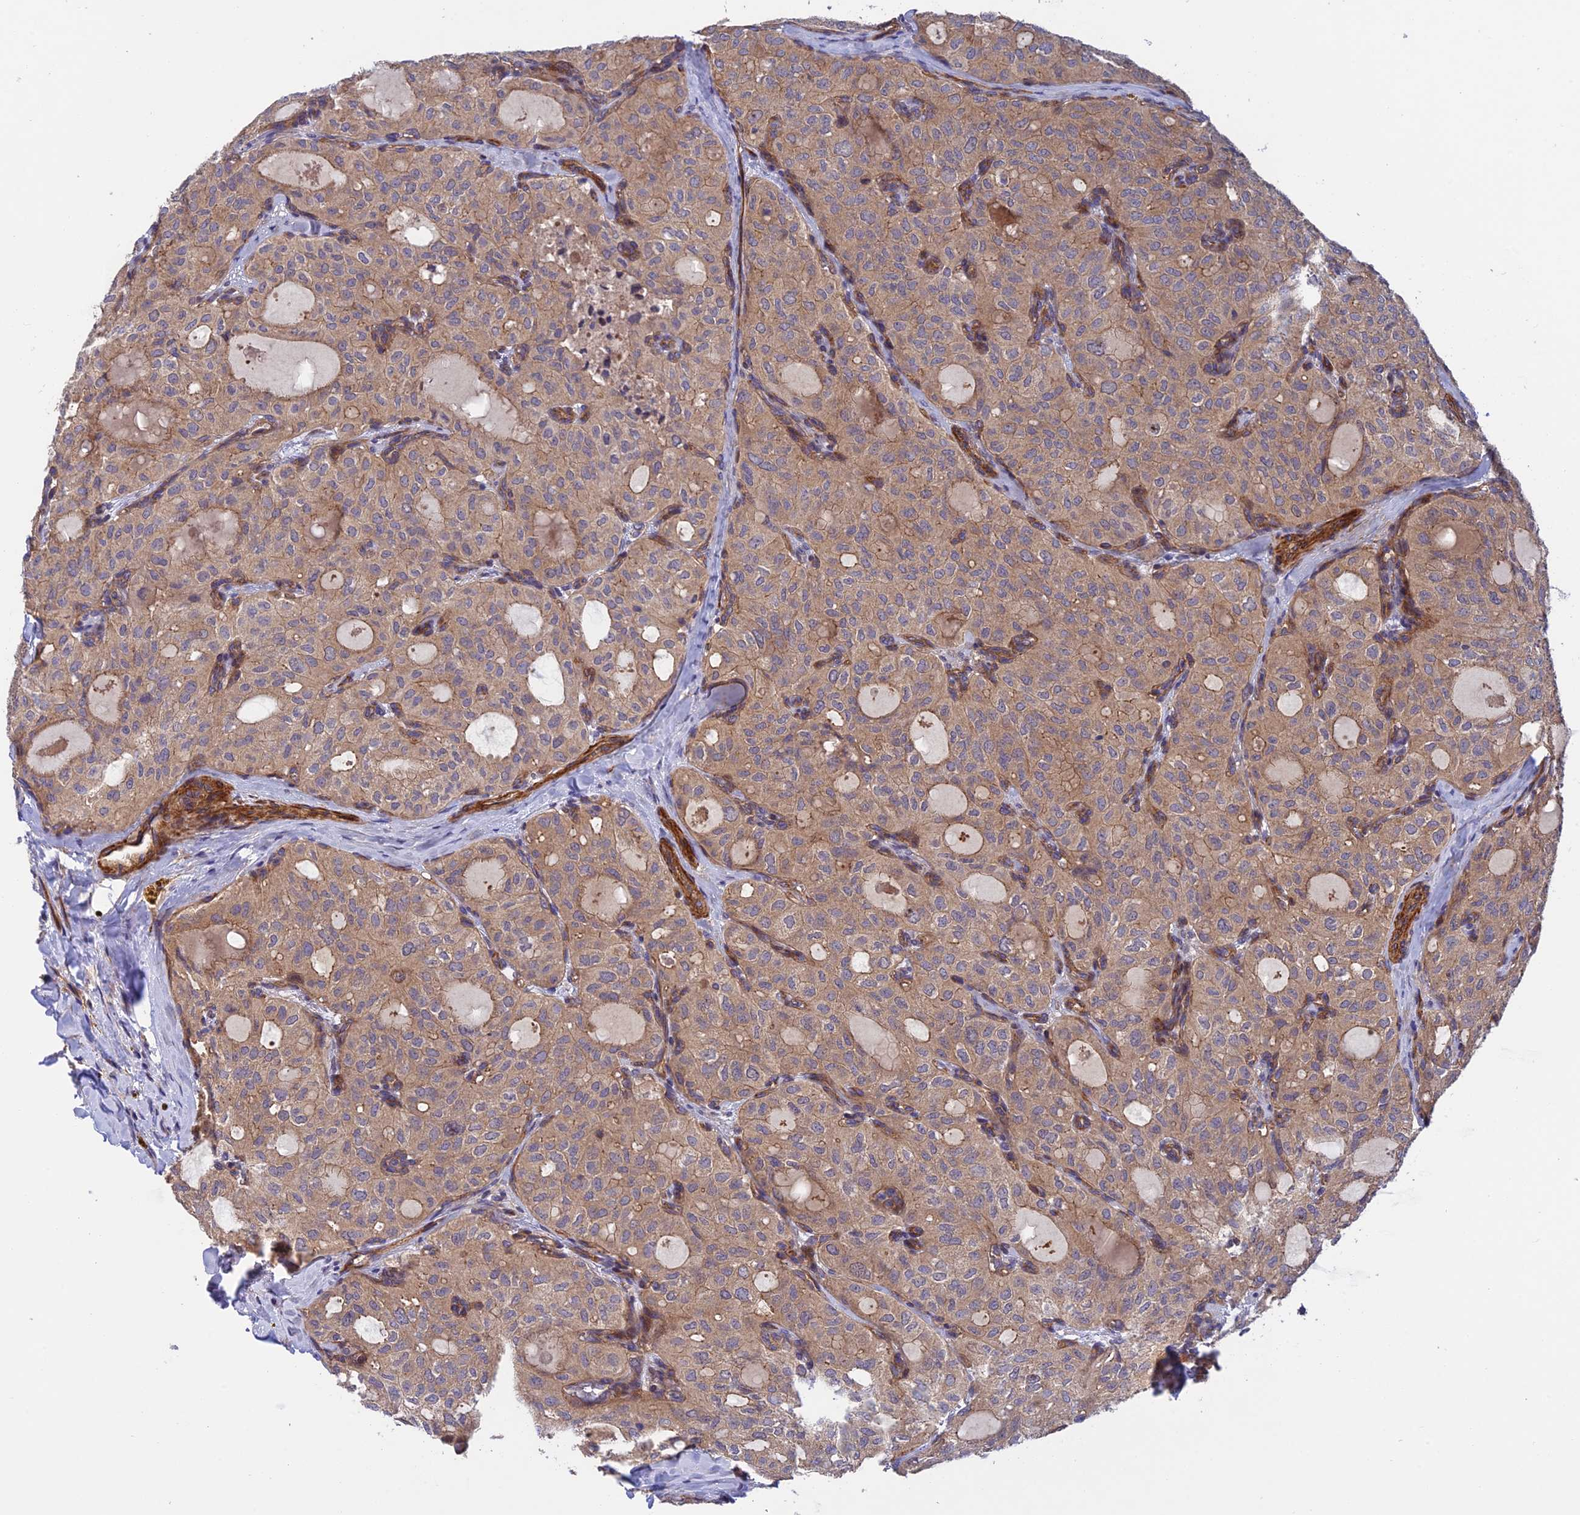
{"staining": {"intensity": "moderate", "quantity": ">75%", "location": "cytoplasmic/membranous"}, "tissue": "thyroid cancer", "cell_type": "Tumor cells", "image_type": "cancer", "snomed": [{"axis": "morphology", "description": "Follicular adenoma carcinoma, NOS"}, {"axis": "topography", "description": "Thyroid gland"}], "caption": "Human thyroid follicular adenoma carcinoma stained for a protein (brown) shows moderate cytoplasmic/membranous positive positivity in about >75% of tumor cells.", "gene": "ADAMTS15", "patient": {"sex": "male", "age": 75}}